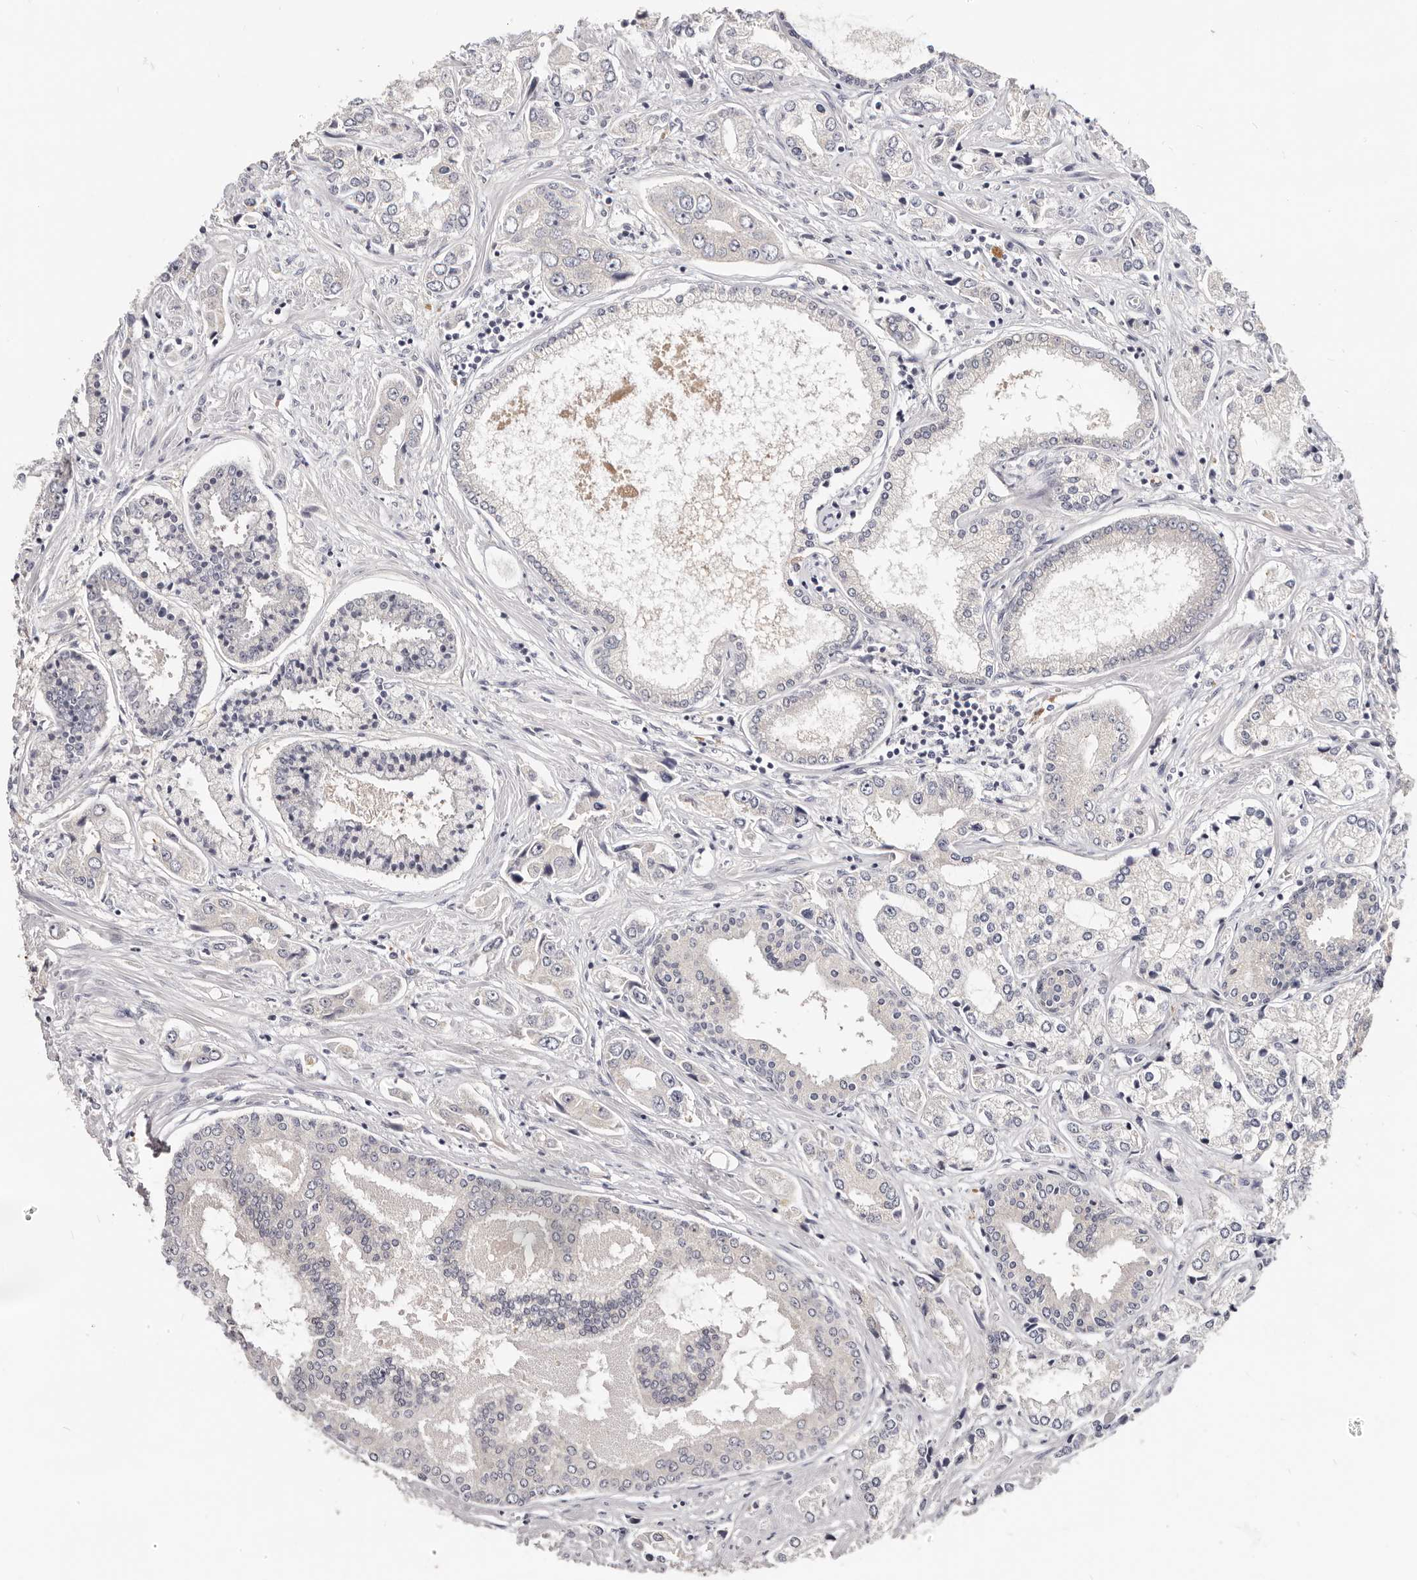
{"staining": {"intensity": "negative", "quantity": "none", "location": "none"}, "tissue": "prostate cancer", "cell_type": "Tumor cells", "image_type": "cancer", "snomed": [{"axis": "morphology", "description": "Adenocarcinoma, High grade"}, {"axis": "topography", "description": "Prostate"}], "caption": "High power microscopy image of an IHC micrograph of prostate cancer, revealing no significant expression in tumor cells.", "gene": "TSPAN13", "patient": {"sex": "male", "age": 66}}